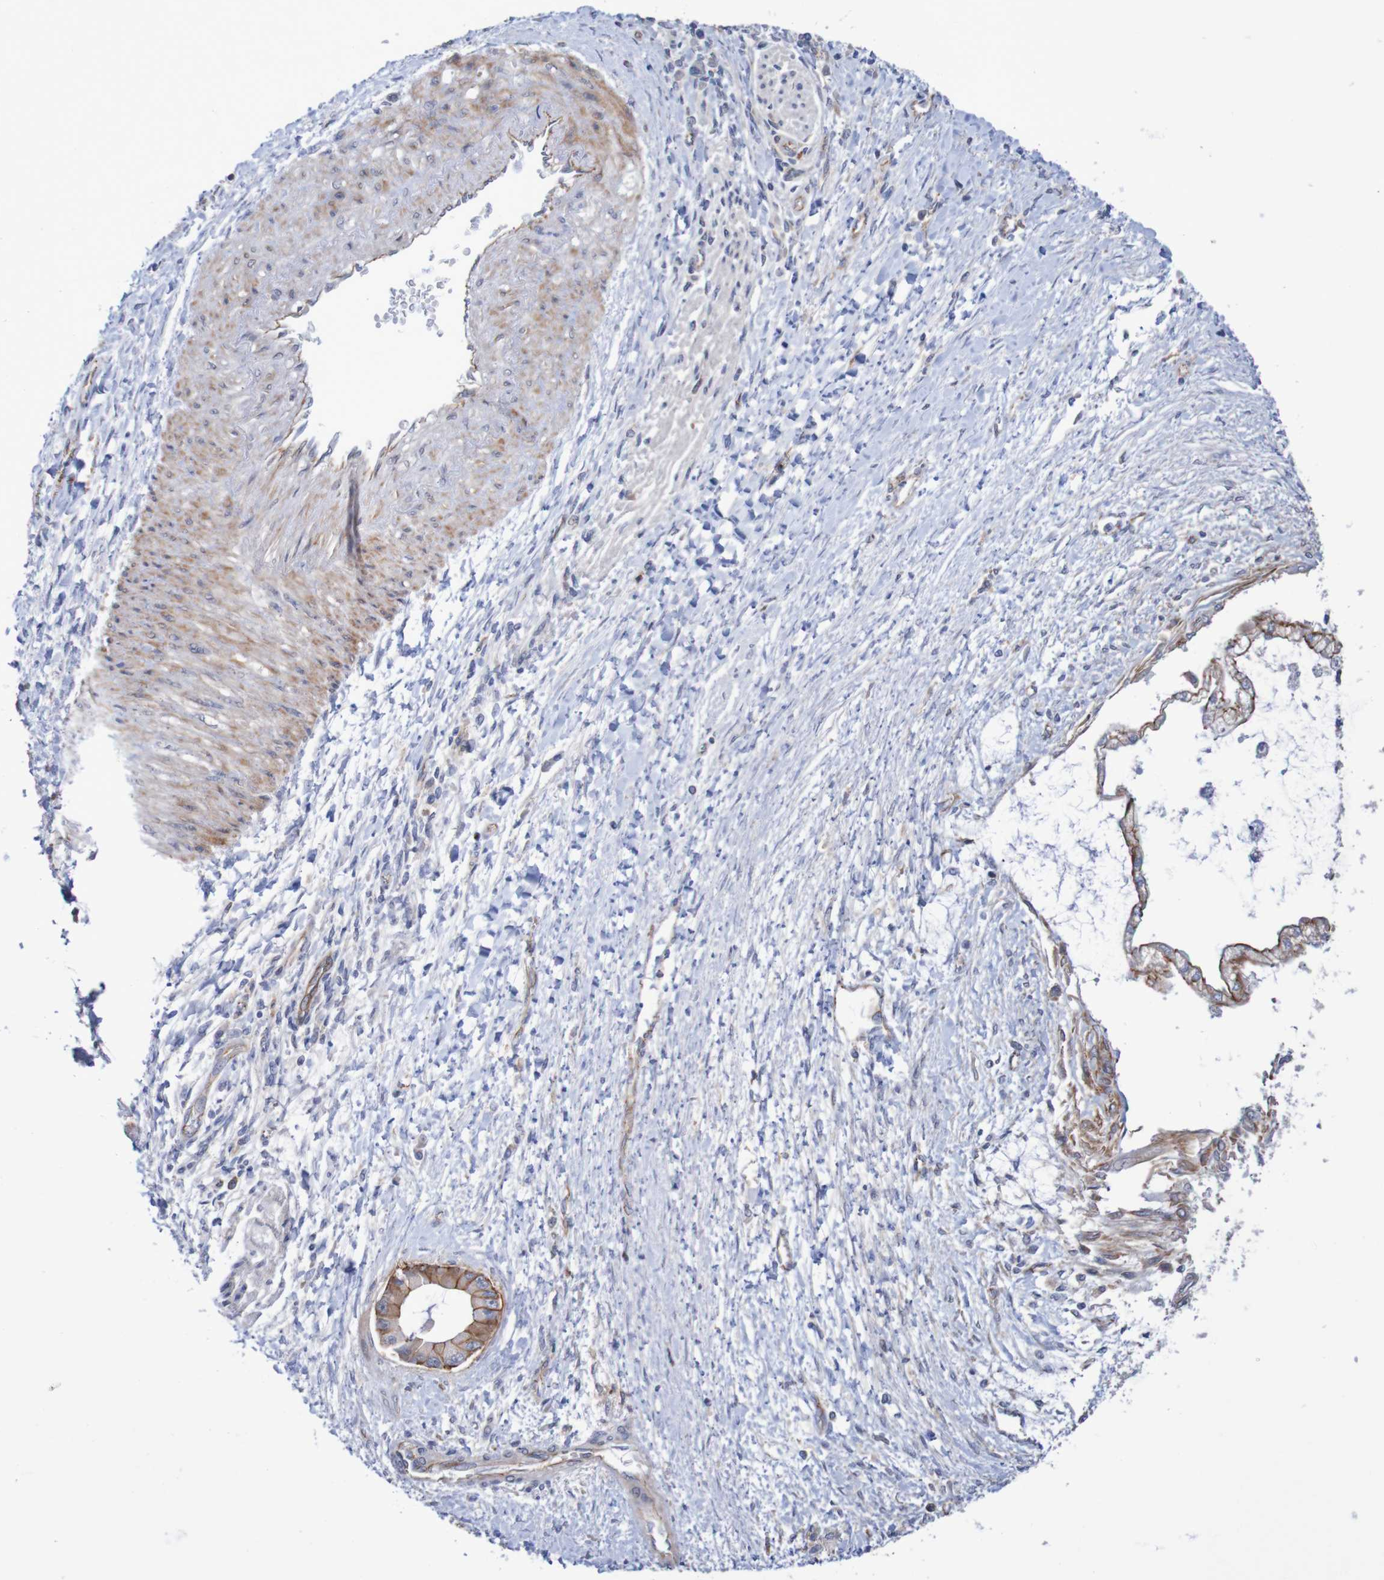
{"staining": {"intensity": "moderate", "quantity": "25%-75%", "location": "cytoplasmic/membranous"}, "tissue": "liver cancer", "cell_type": "Tumor cells", "image_type": "cancer", "snomed": [{"axis": "morphology", "description": "Cholangiocarcinoma"}, {"axis": "topography", "description": "Liver"}], "caption": "Immunohistochemical staining of cholangiocarcinoma (liver) exhibits moderate cytoplasmic/membranous protein expression in about 25%-75% of tumor cells.", "gene": "NECTIN2", "patient": {"sex": "male", "age": 50}}